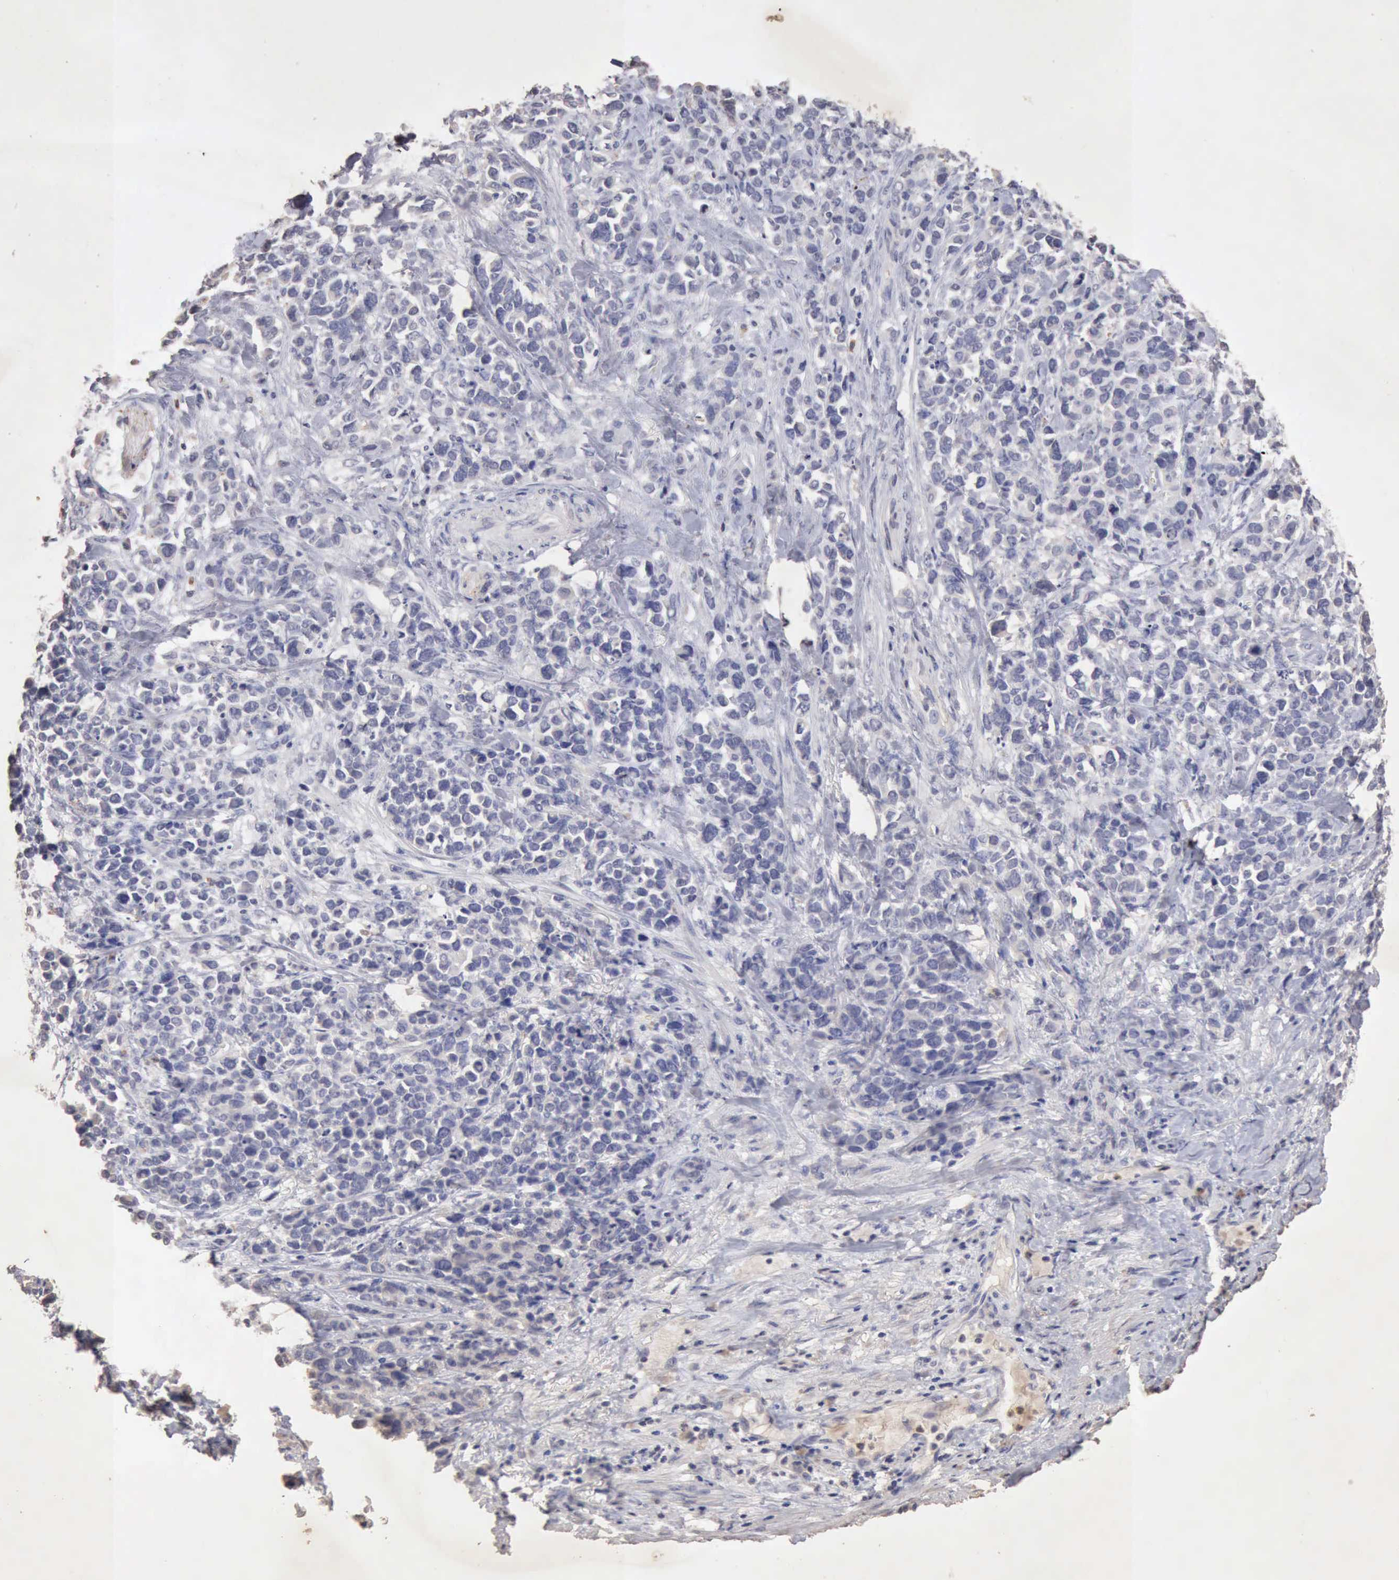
{"staining": {"intensity": "negative", "quantity": "none", "location": "none"}, "tissue": "stomach cancer", "cell_type": "Tumor cells", "image_type": "cancer", "snomed": [{"axis": "morphology", "description": "Adenocarcinoma, NOS"}, {"axis": "topography", "description": "Stomach, upper"}], "caption": "This is an immunohistochemistry micrograph of stomach adenocarcinoma. There is no staining in tumor cells.", "gene": "KRT6B", "patient": {"sex": "male", "age": 71}}